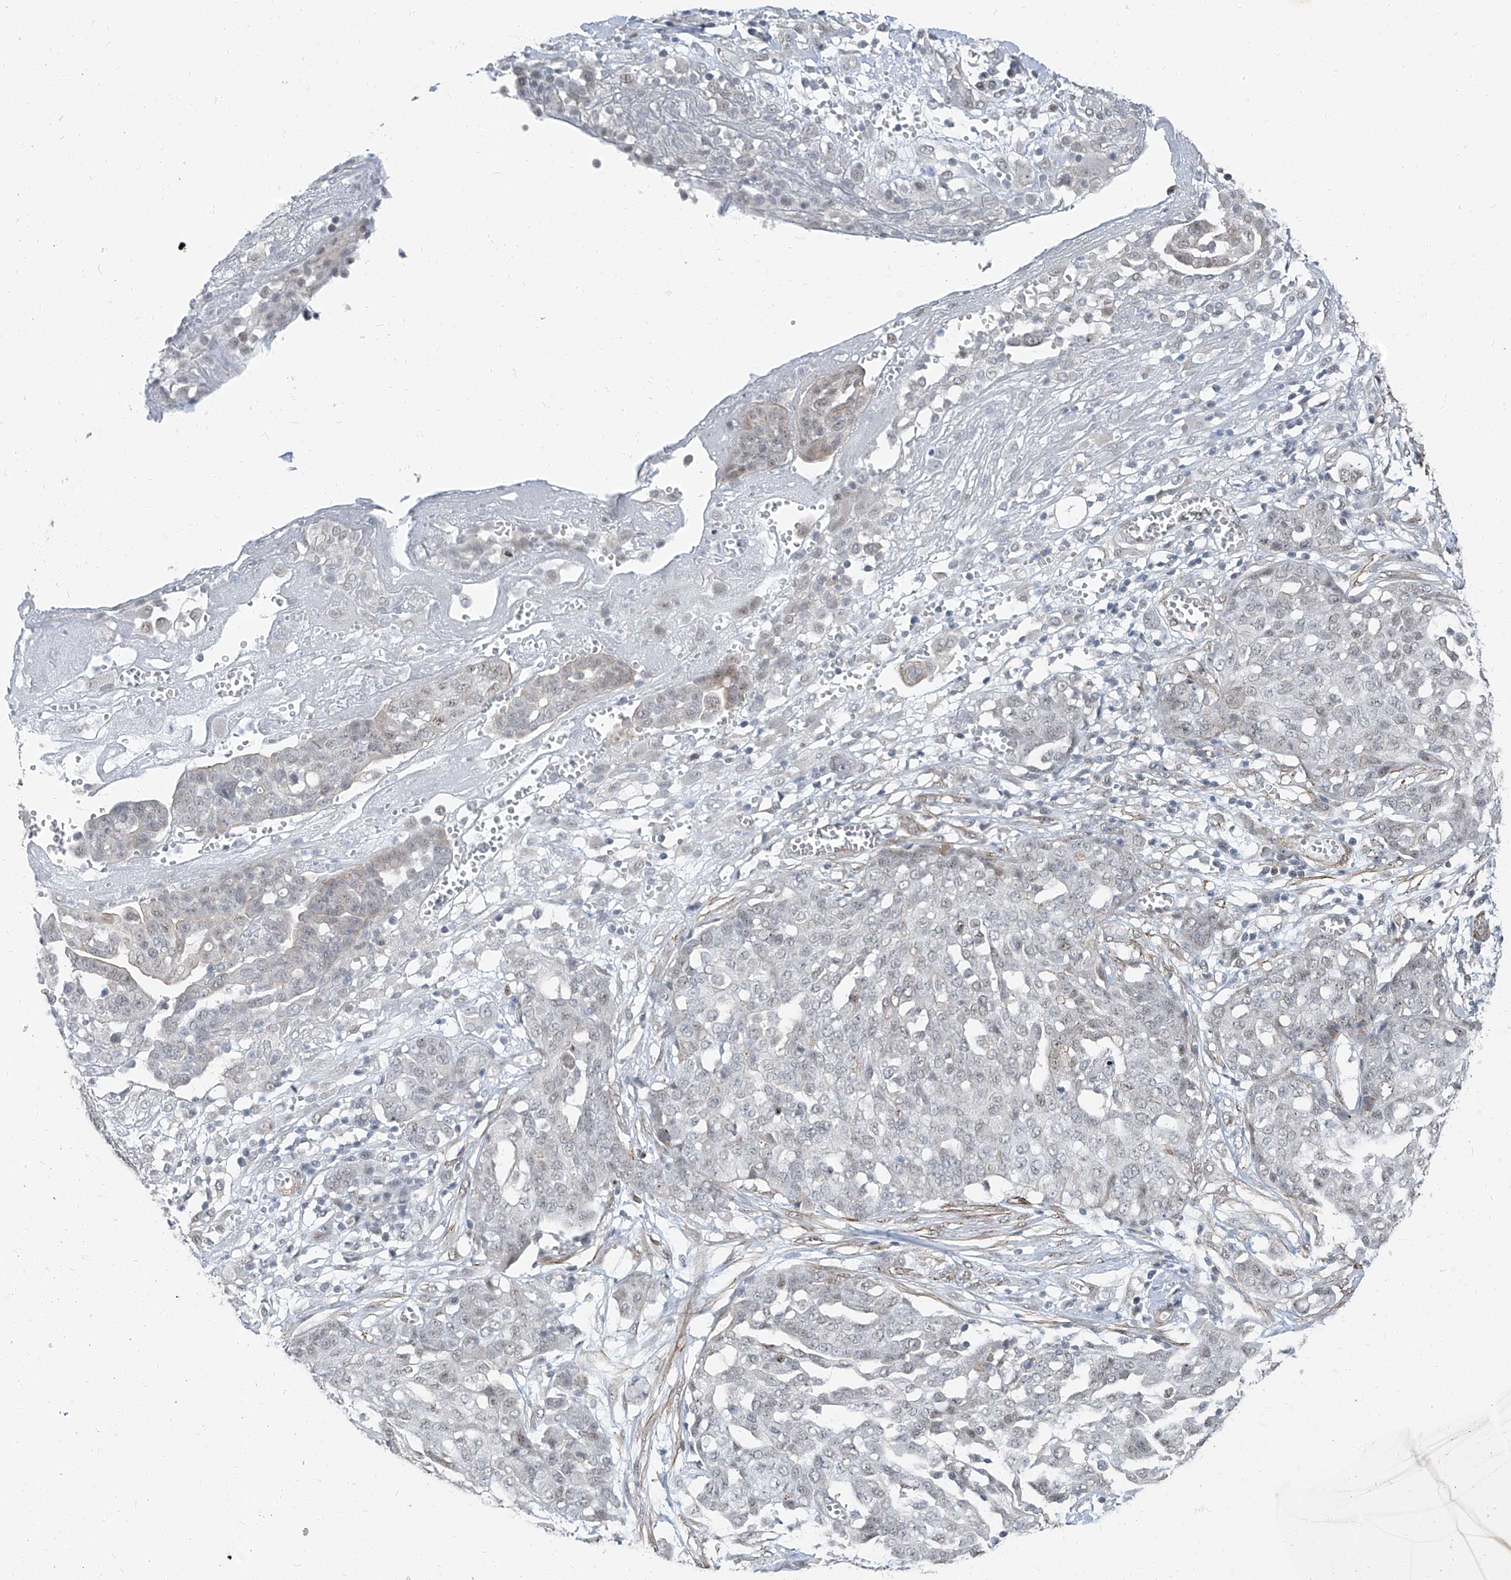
{"staining": {"intensity": "weak", "quantity": "<25%", "location": "nuclear"}, "tissue": "ovarian cancer", "cell_type": "Tumor cells", "image_type": "cancer", "snomed": [{"axis": "morphology", "description": "Cystadenocarcinoma, serous, NOS"}, {"axis": "topography", "description": "Soft tissue"}, {"axis": "topography", "description": "Ovary"}], "caption": "This is an IHC histopathology image of human ovarian cancer. There is no positivity in tumor cells.", "gene": "TXLNB", "patient": {"sex": "female", "age": 57}}